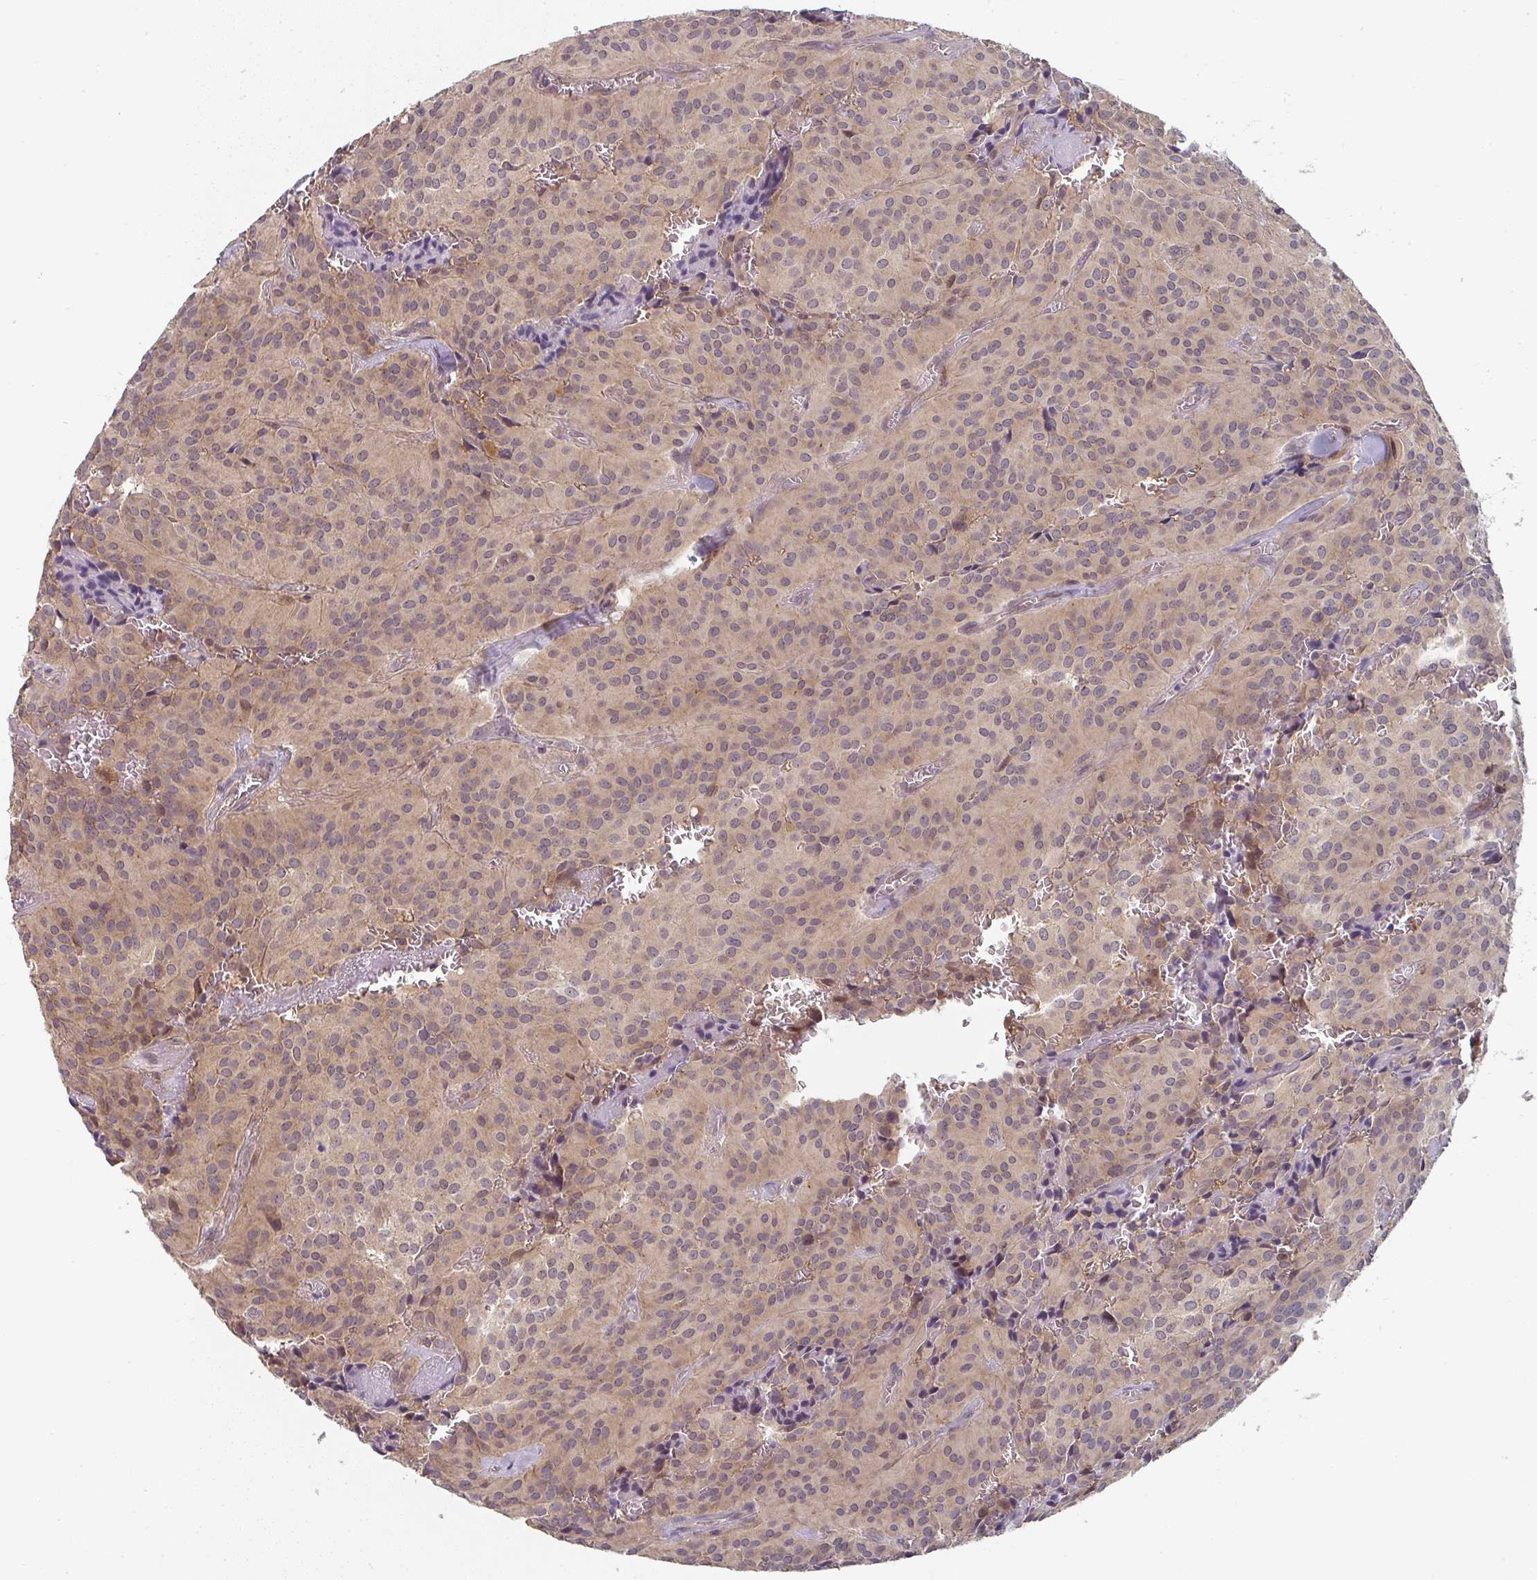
{"staining": {"intensity": "weak", "quantity": ">75%", "location": "cytoplasmic/membranous"}, "tissue": "glioma", "cell_type": "Tumor cells", "image_type": "cancer", "snomed": [{"axis": "morphology", "description": "Glioma, malignant, Low grade"}, {"axis": "topography", "description": "Brain"}], "caption": "DAB (3,3'-diaminobenzidine) immunohistochemical staining of glioma shows weak cytoplasmic/membranous protein positivity in approximately >75% of tumor cells. The protein is shown in brown color, while the nuclei are stained blue.", "gene": "RANGRF", "patient": {"sex": "male", "age": 42}}